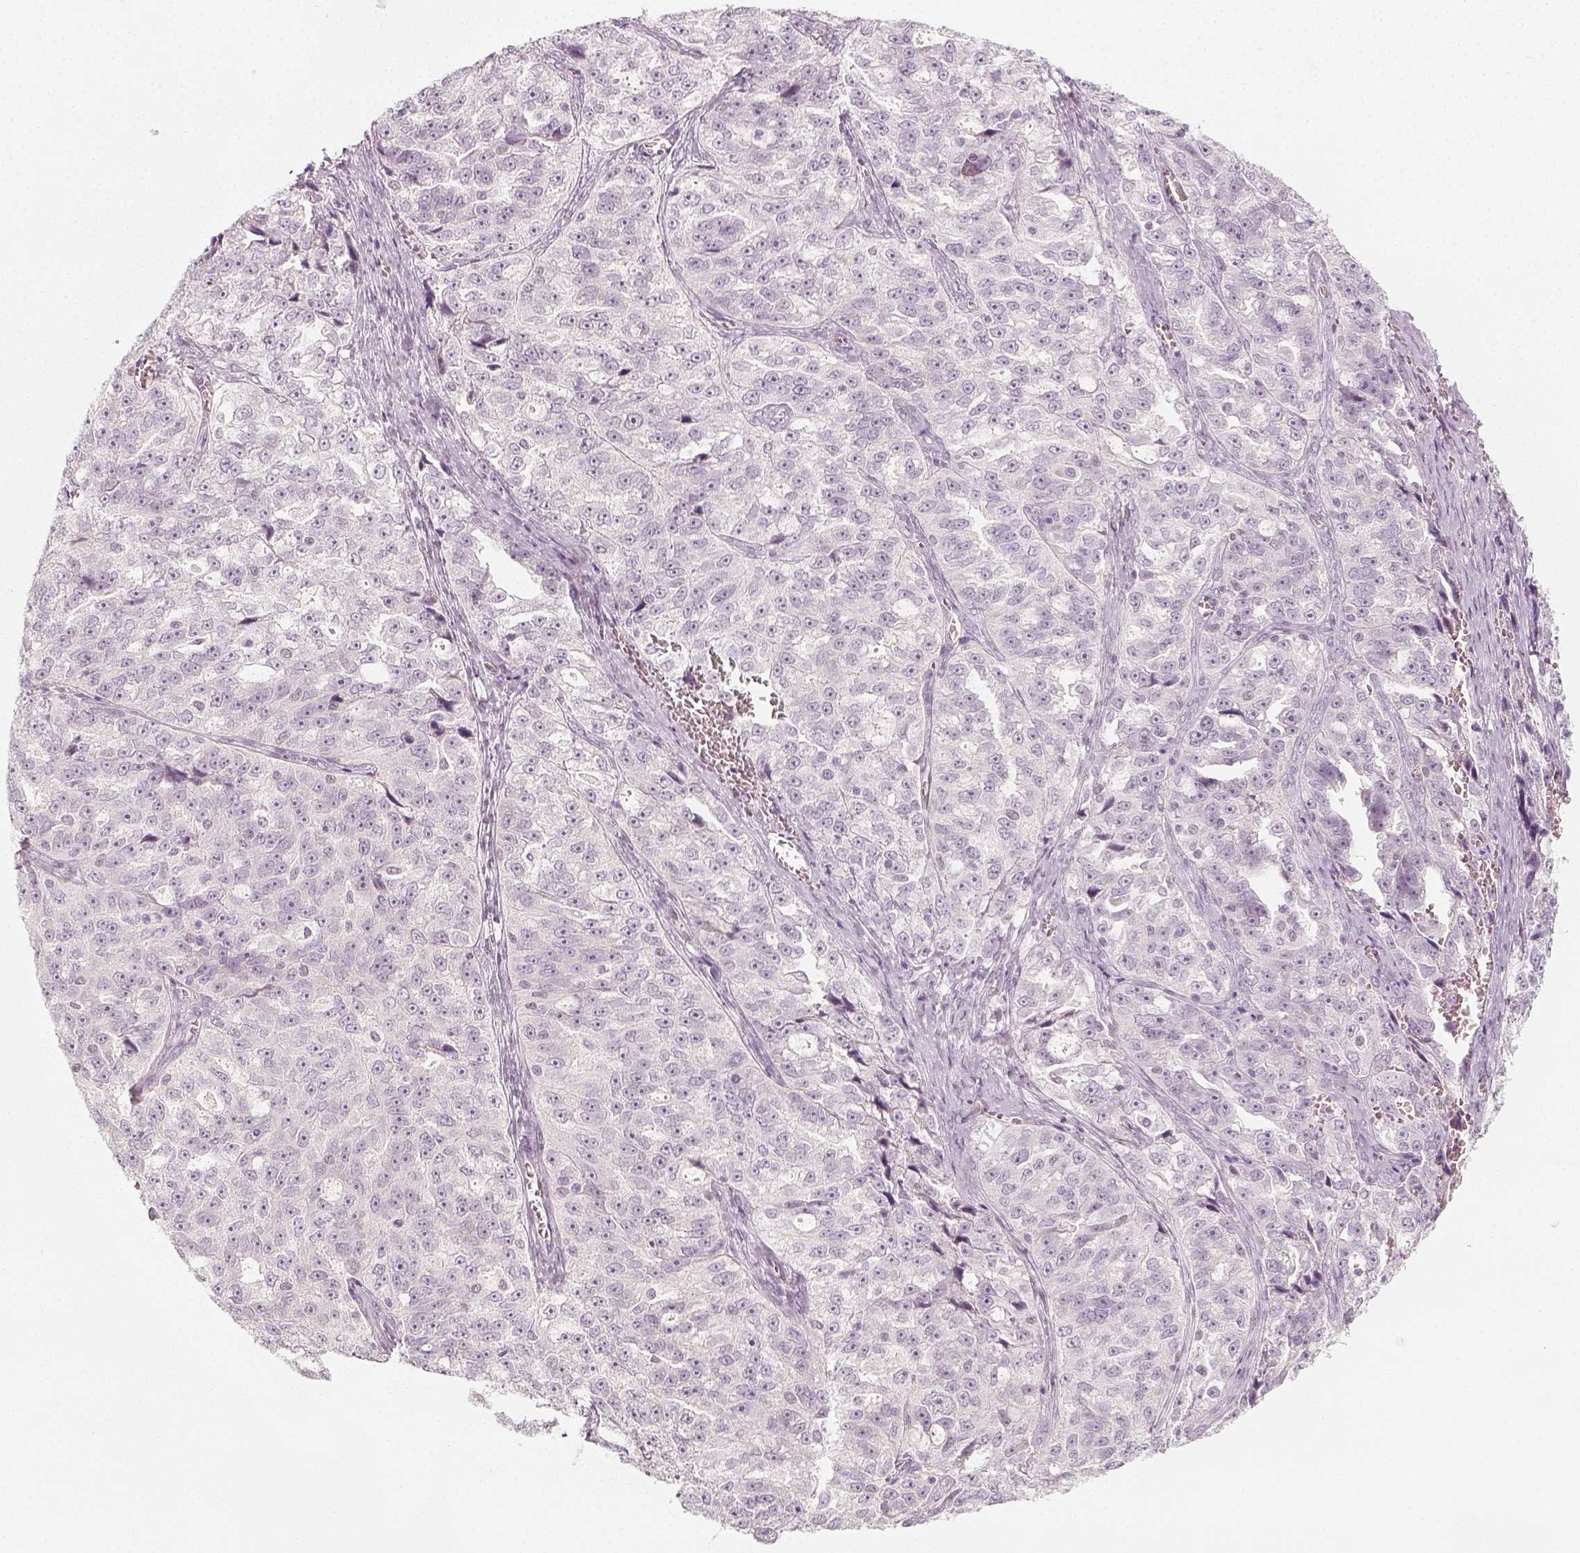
{"staining": {"intensity": "negative", "quantity": "none", "location": "none"}, "tissue": "ovarian cancer", "cell_type": "Tumor cells", "image_type": "cancer", "snomed": [{"axis": "morphology", "description": "Cystadenocarcinoma, serous, NOS"}, {"axis": "topography", "description": "Ovary"}], "caption": "Photomicrograph shows no protein staining in tumor cells of ovarian serous cystadenocarcinoma tissue. Brightfield microscopy of immunohistochemistry stained with DAB (3,3'-diaminobenzidine) (brown) and hematoxylin (blue), captured at high magnification.", "gene": "KRTAP2-1", "patient": {"sex": "female", "age": 51}}